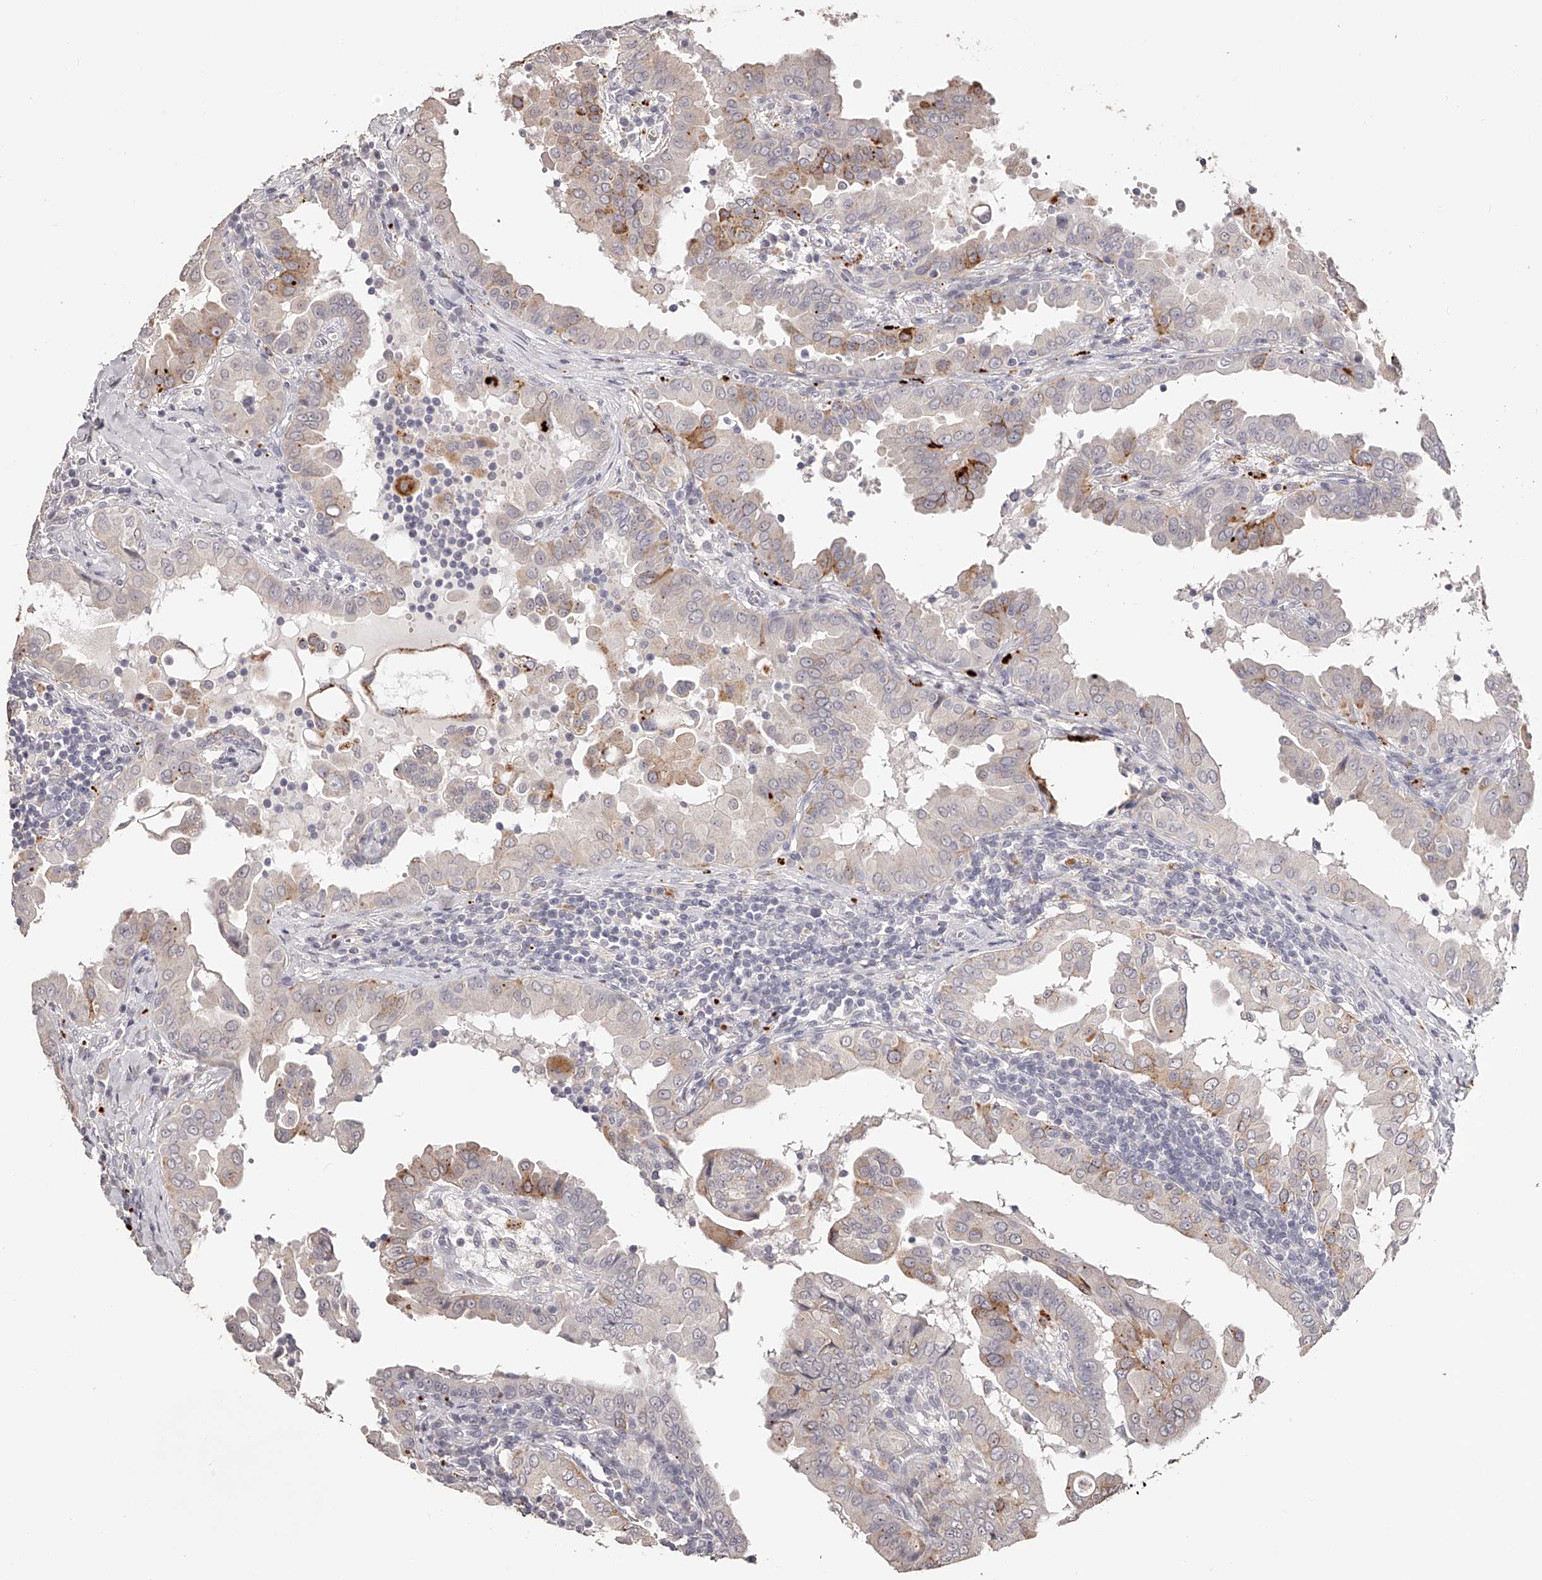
{"staining": {"intensity": "moderate", "quantity": "<25%", "location": "cytoplasmic/membranous"}, "tissue": "thyroid cancer", "cell_type": "Tumor cells", "image_type": "cancer", "snomed": [{"axis": "morphology", "description": "Papillary adenocarcinoma, NOS"}, {"axis": "topography", "description": "Thyroid gland"}], "caption": "Thyroid cancer (papillary adenocarcinoma) stained with a brown dye exhibits moderate cytoplasmic/membranous positive positivity in about <25% of tumor cells.", "gene": "SLC35D3", "patient": {"sex": "male", "age": 33}}